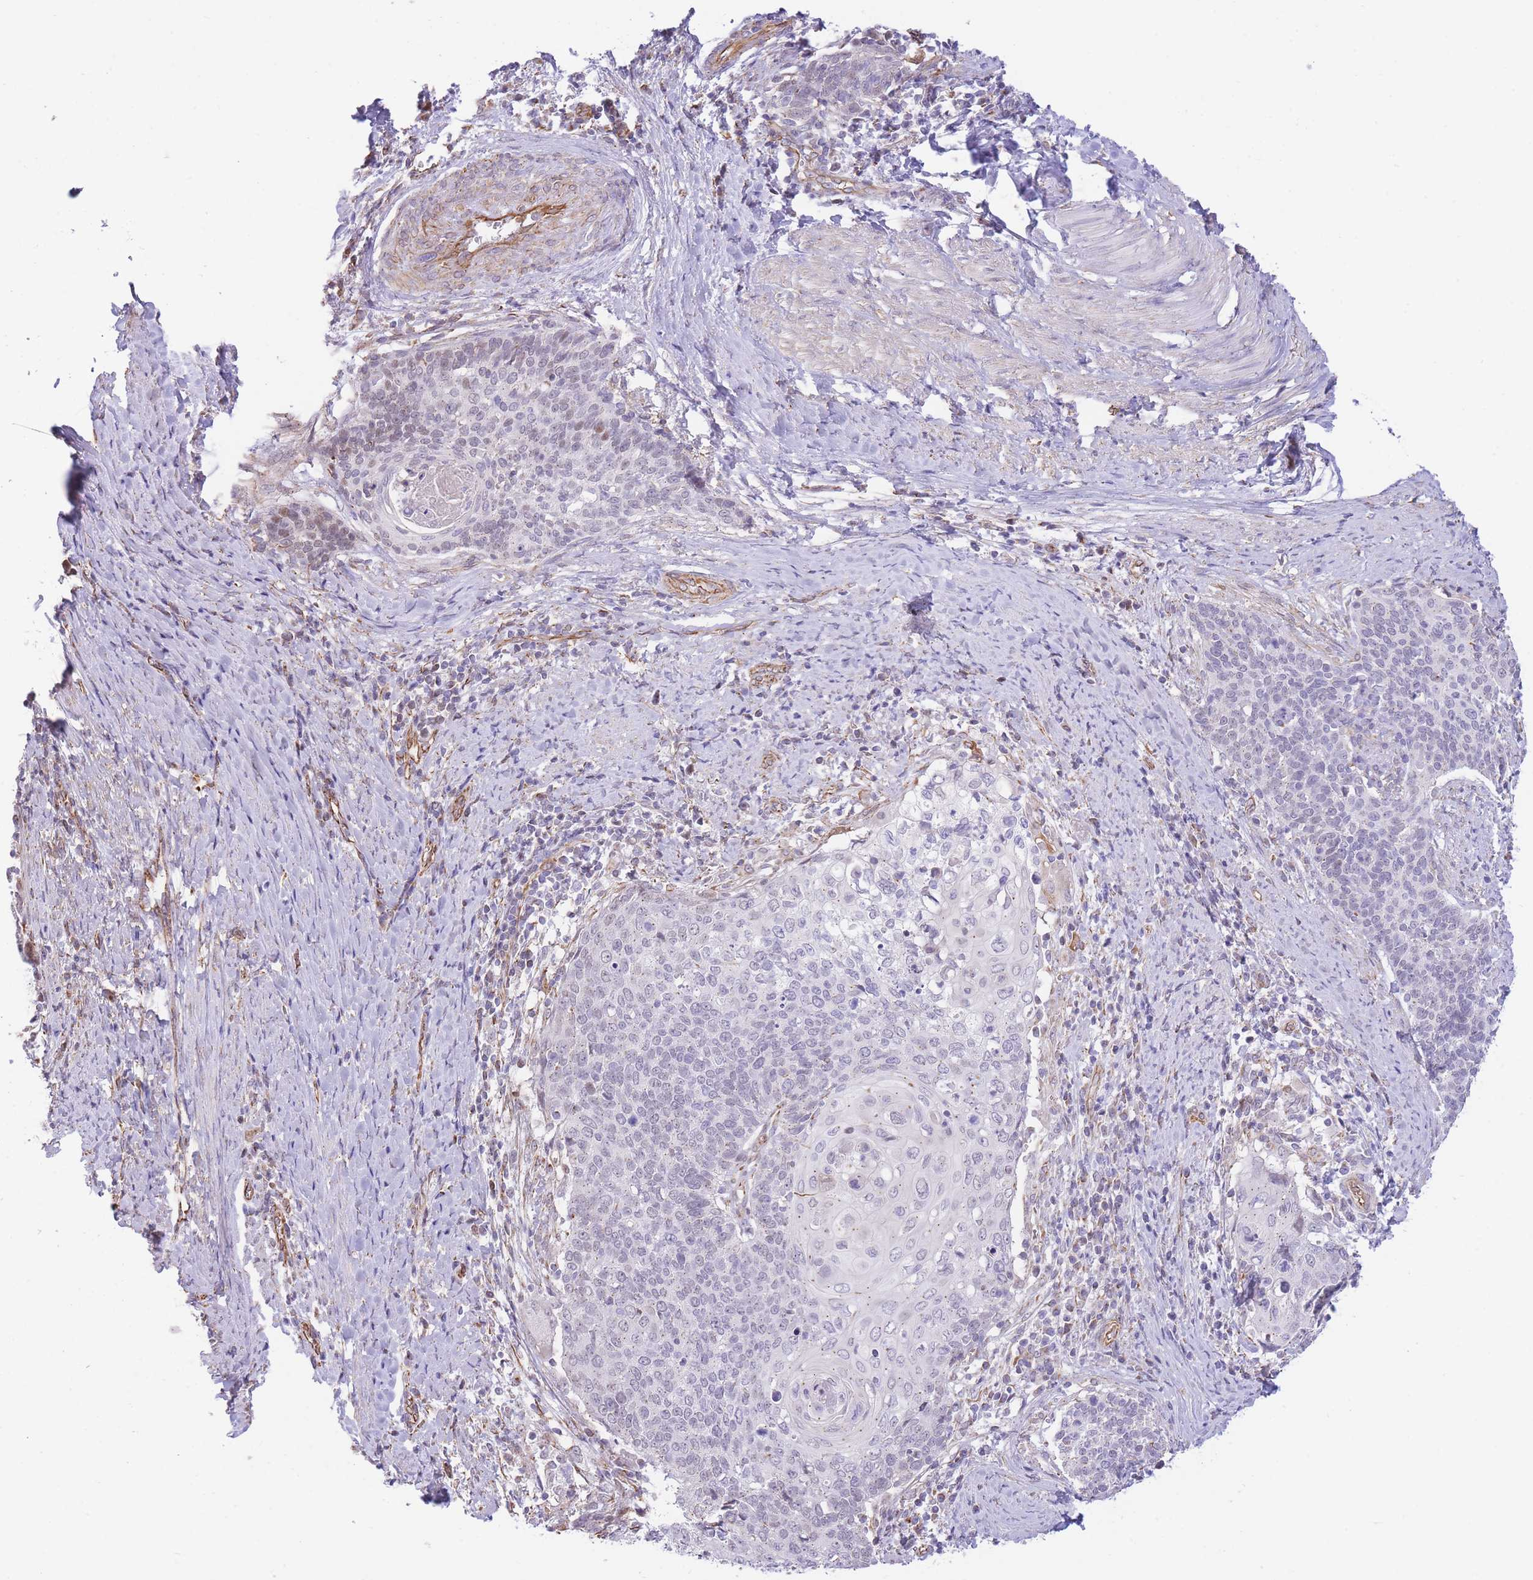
{"staining": {"intensity": "negative", "quantity": "none", "location": "none"}, "tissue": "cervical cancer", "cell_type": "Tumor cells", "image_type": "cancer", "snomed": [{"axis": "morphology", "description": "Squamous cell carcinoma, NOS"}, {"axis": "topography", "description": "Cervix"}], "caption": "Squamous cell carcinoma (cervical) was stained to show a protein in brown. There is no significant expression in tumor cells. The staining is performed using DAB brown chromogen with nuclei counter-stained in using hematoxylin.", "gene": "PSG8", "patient": {"sex": "female", "age": 39}}